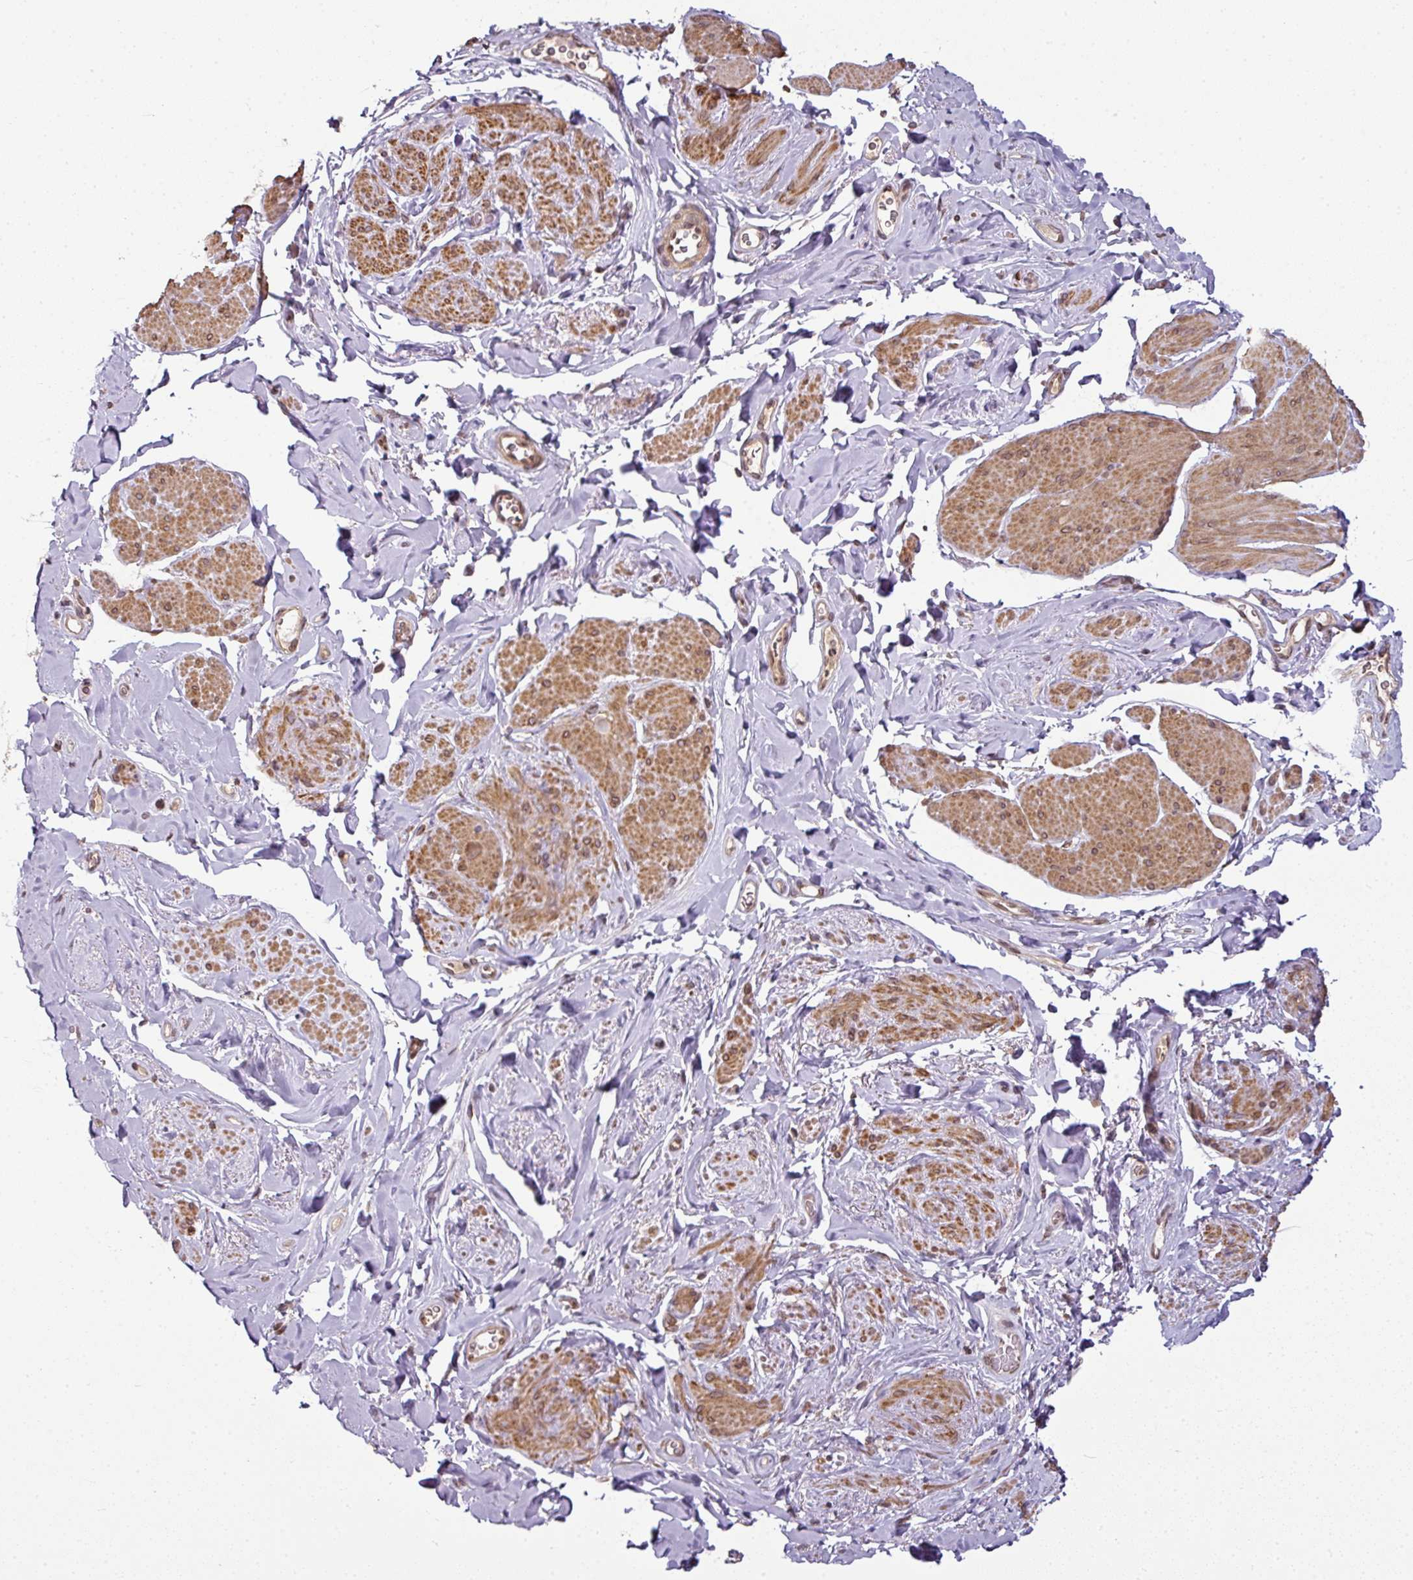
{"staining": {"intensity": "moderate", "quantity": ">75%", "location": "cytoplasmic/membranous,nuclear"}, "tissue": "smooth muscle", "cell_type": "Smooth muscle cells", "image_type": "normal", "snomed": [{"axis": "morphology", "description": "Normal tissue, NOS"}, {"axis": "topography", "description": "Smooth muscle"}, {"axis": "topography", "description": "Peripheral nerve tissue"}], "caption": "This micrograph shows normal smooth muscle stained with immunohistochemistry (IHC) to label a protein in brown. The cytoplasmic/membranous,nuclear of smooth muscle cells show moderate positivity for the protein. Nuclei are counter-stained blue.", "gene": "RANGAP1", "patient": {"sex": "male", "age": 69}}